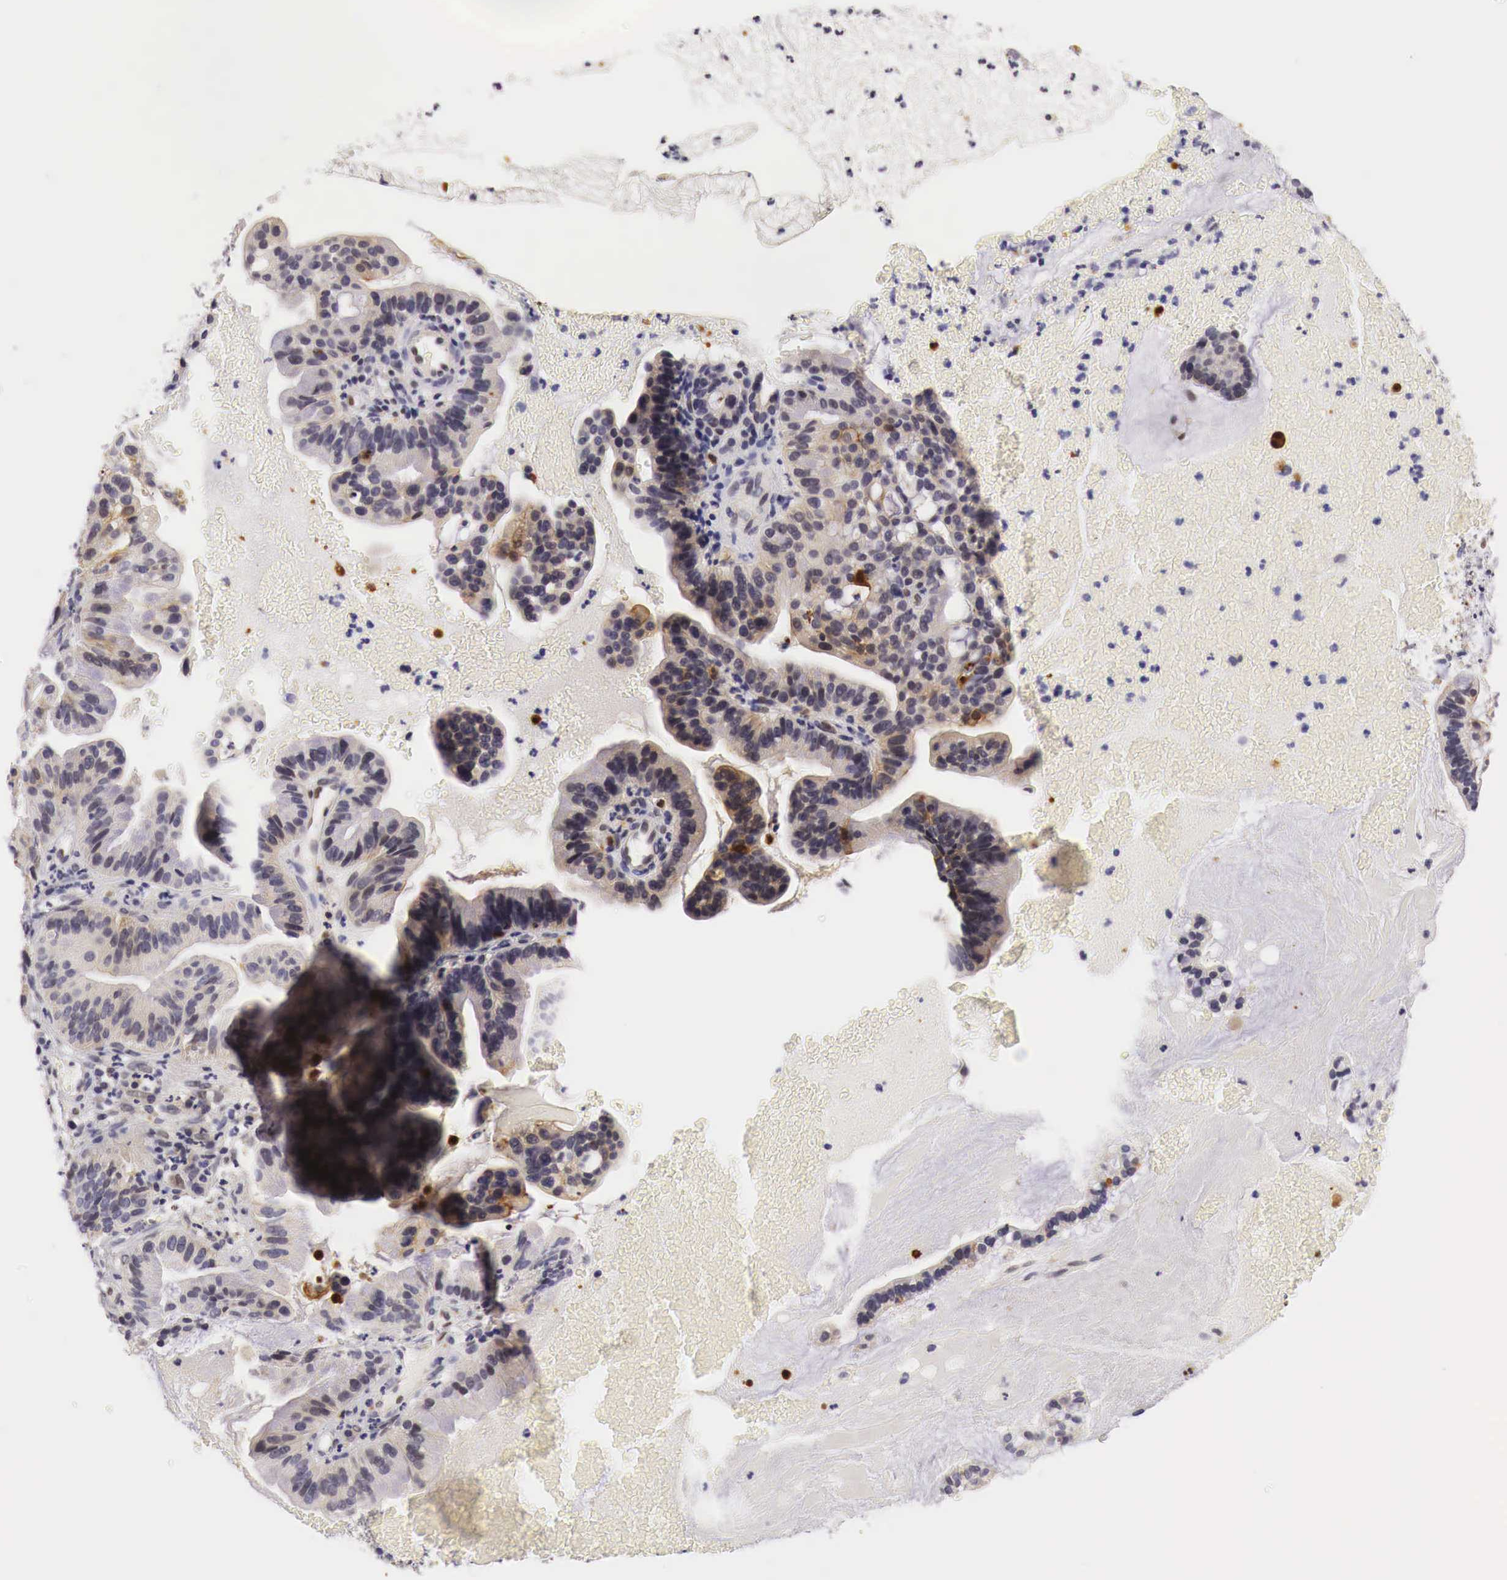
{"staining": {"intensity": "weak", "quantity": "<25%", "location": "cytoplasmic/membranous"}, "tissue": "cervical cancer", "cell_type": "Tumor cells", "image_type": "cancer", "snomed": [{"axis": "morphology", "description": "Adenocarcinoma, NOS"}, {"axis": "topography", "description": "Cervix"}], "caption": "Tumor cells are negative for protein expression in human adenocarcinoma (cervical).", "gene": "CASP3", "patient": {"sex": "female", "age": 41}}